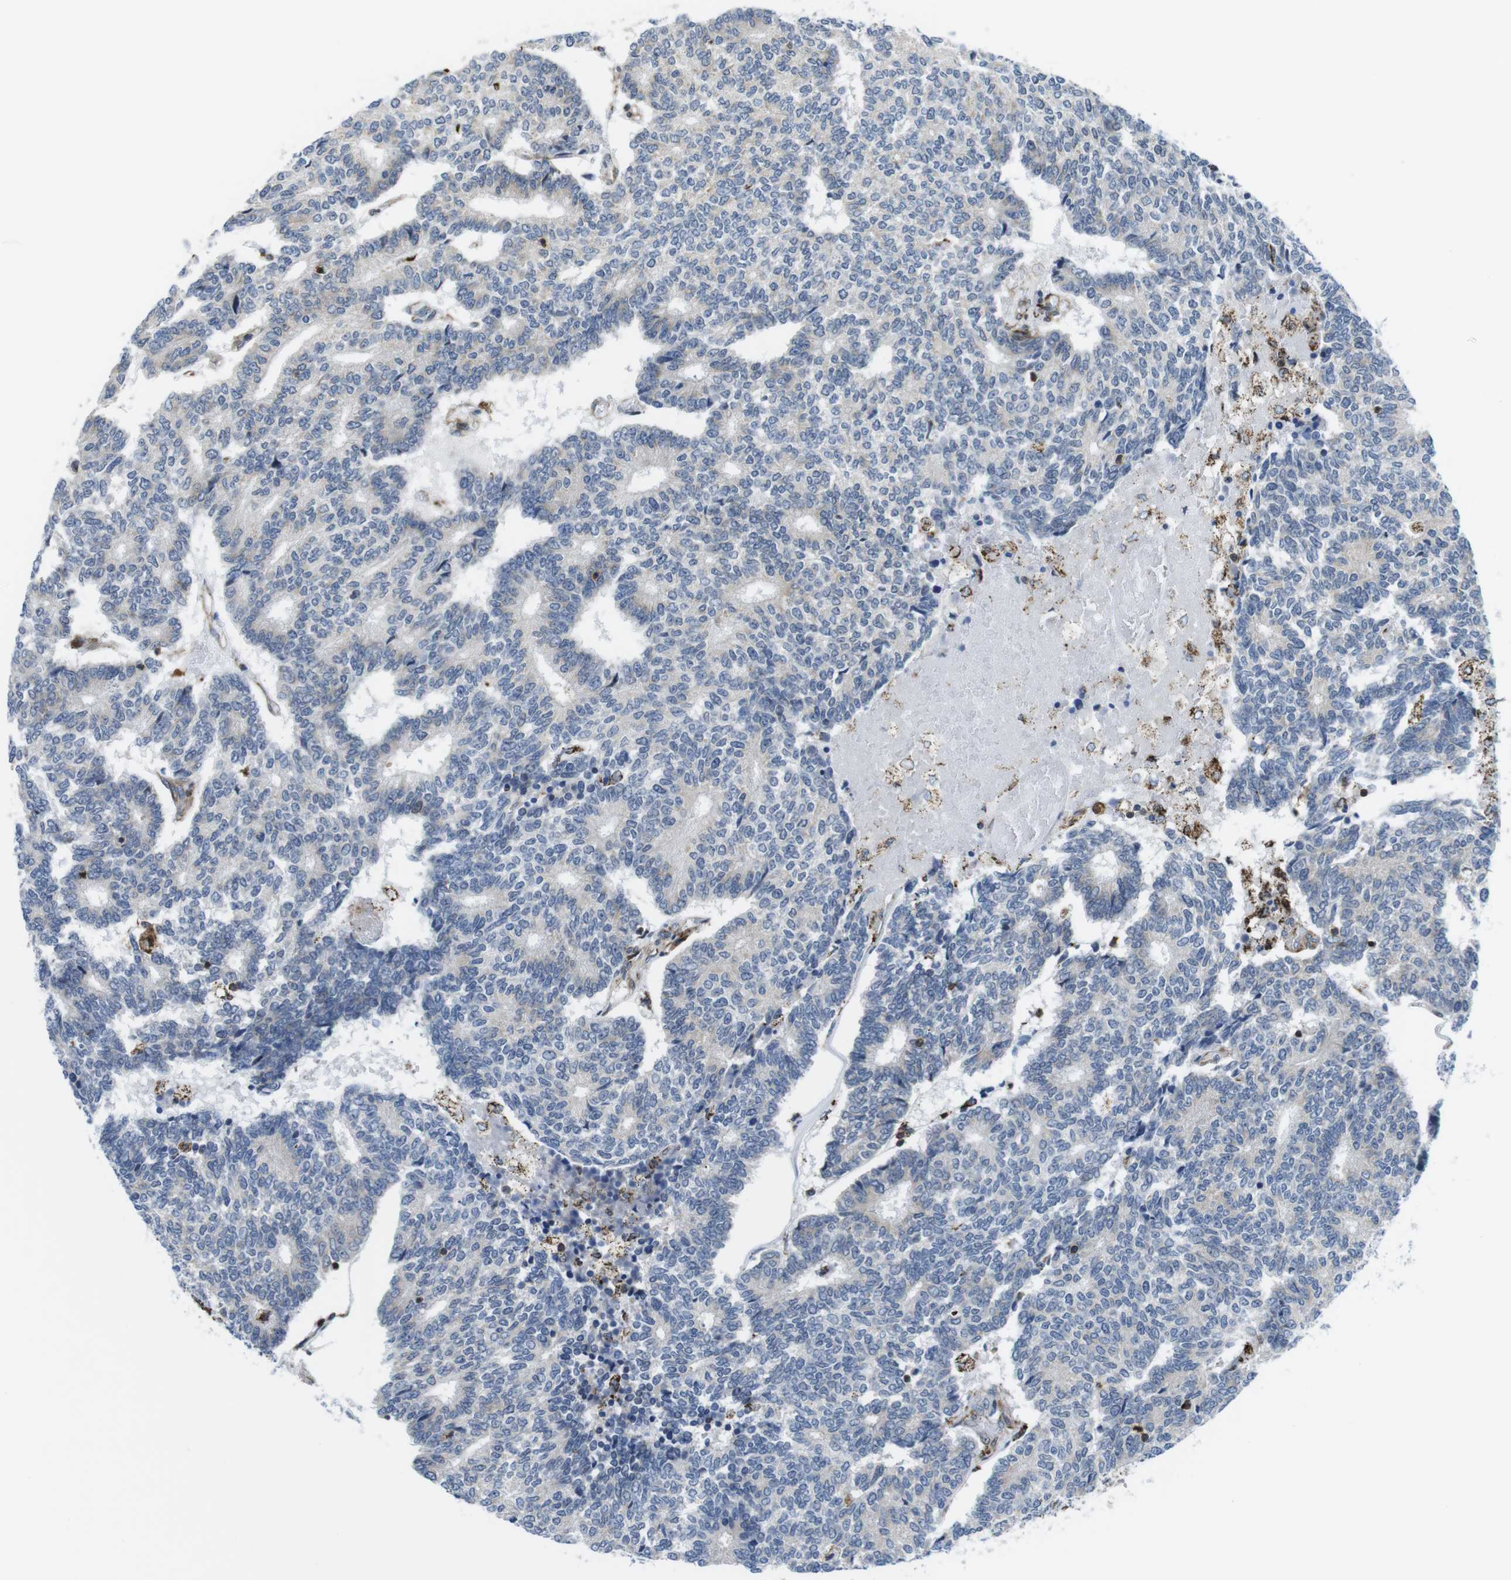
{"staining": {"intensity": "negative", "quantity": "none", "location": "none"}, "tissue": "prostate cancer", "cell_type": "Tumor cells", "image_type": "cancer", "snomed": [{"axis": "morphology", "description": "Normal tissue, NOS"}, {"axis": "morphology", "description": "Adenocarcinoma, High grade"}, {"axis": "topography", "description": "Prostate"}, {"axis": "topography", "description": "Seminal veicle"}], "caption": "The micrograph demonstrates no significant positivity in tumor cells of prostate cancer (high-grade adenocarcinoma). (Brightfield microscopy of DAB immunohistochemistry (IHC) at high magnification).", "gene": "KCNE3", "patient": {"sex": "male", "age": 55}}